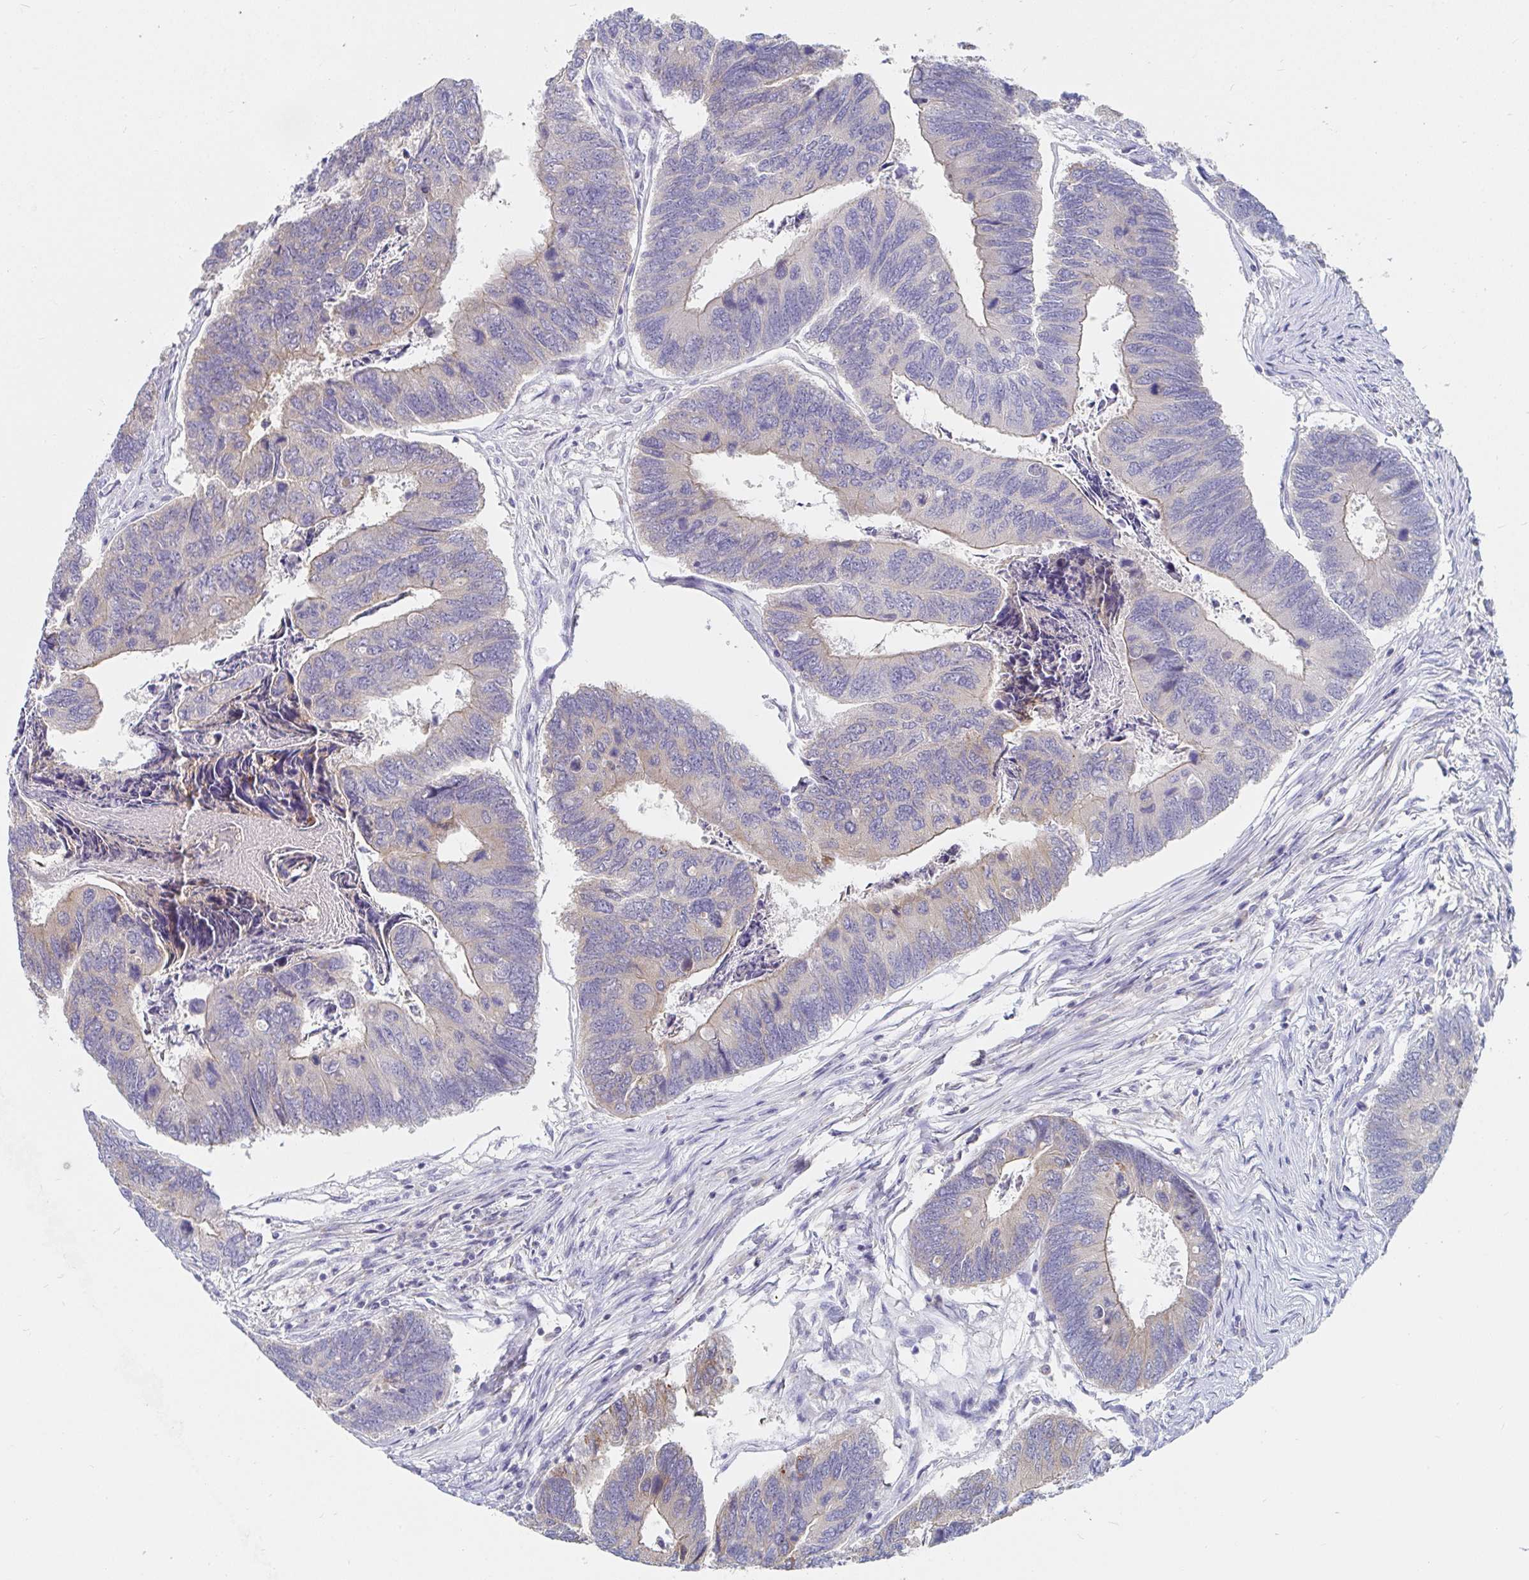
{"staining": {"intensity": "moderate", "quantity": "<25%", "location": "cytoplasmic/membranous"}, "tissue": "colorectal cancer", "cell_type": "Tumor cells", "image_type": "cancer", "snomed": [{"axis": "morphology", "description": "Adenocarcinoma, NOS"}, {"axis": "topography", "description": "Colon"}], "caption": "DAB immunohistochemical staining of human colorectal cancer (adenocarcinoma) exhibits moderate cytoplasmic/membranous protein positivity in approximately <25% of tumor cells. (Brightfield microscopy of DAB IHC at high magnification).", "gene": "ZNF430", "patient": {"sex": "female", "age": 67}}